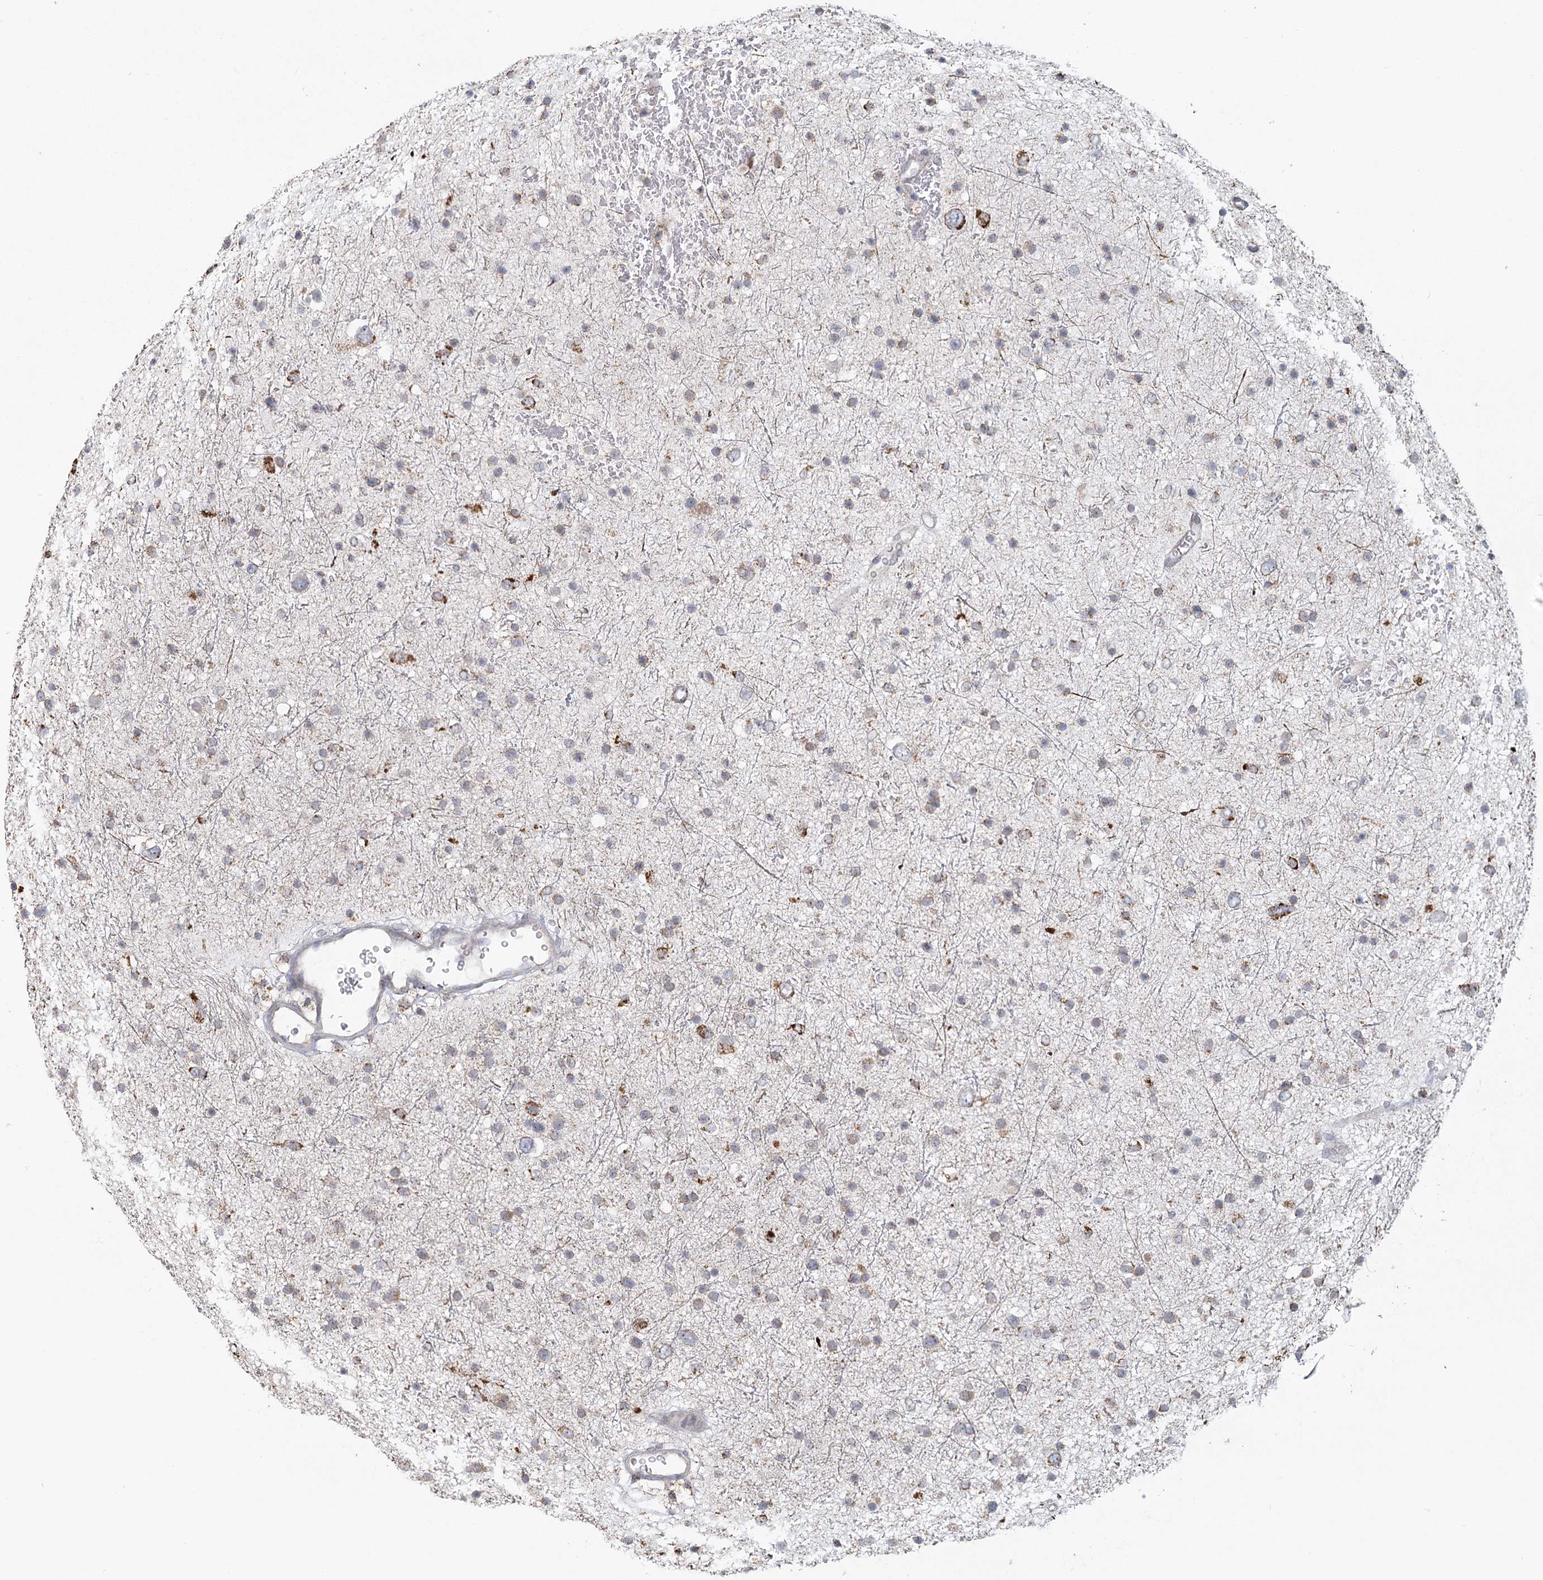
{"staining": {"intensity": "negative", "quantity": "none", "location": "none"}, "tissue": "glioma", "cell_type": "Tumor cells", "image_type": "cancer", "snomed": [{"axis": "morphology", "description": "Glioma, malignant, Low grade"}, {"axis": "topography", "description": "Brain"}], "caption": "Tumor cells show no significant expression in malignant glioma (low-grade).", "gene": "LACTB", "patient": {"sex": "female", "age": 37}}